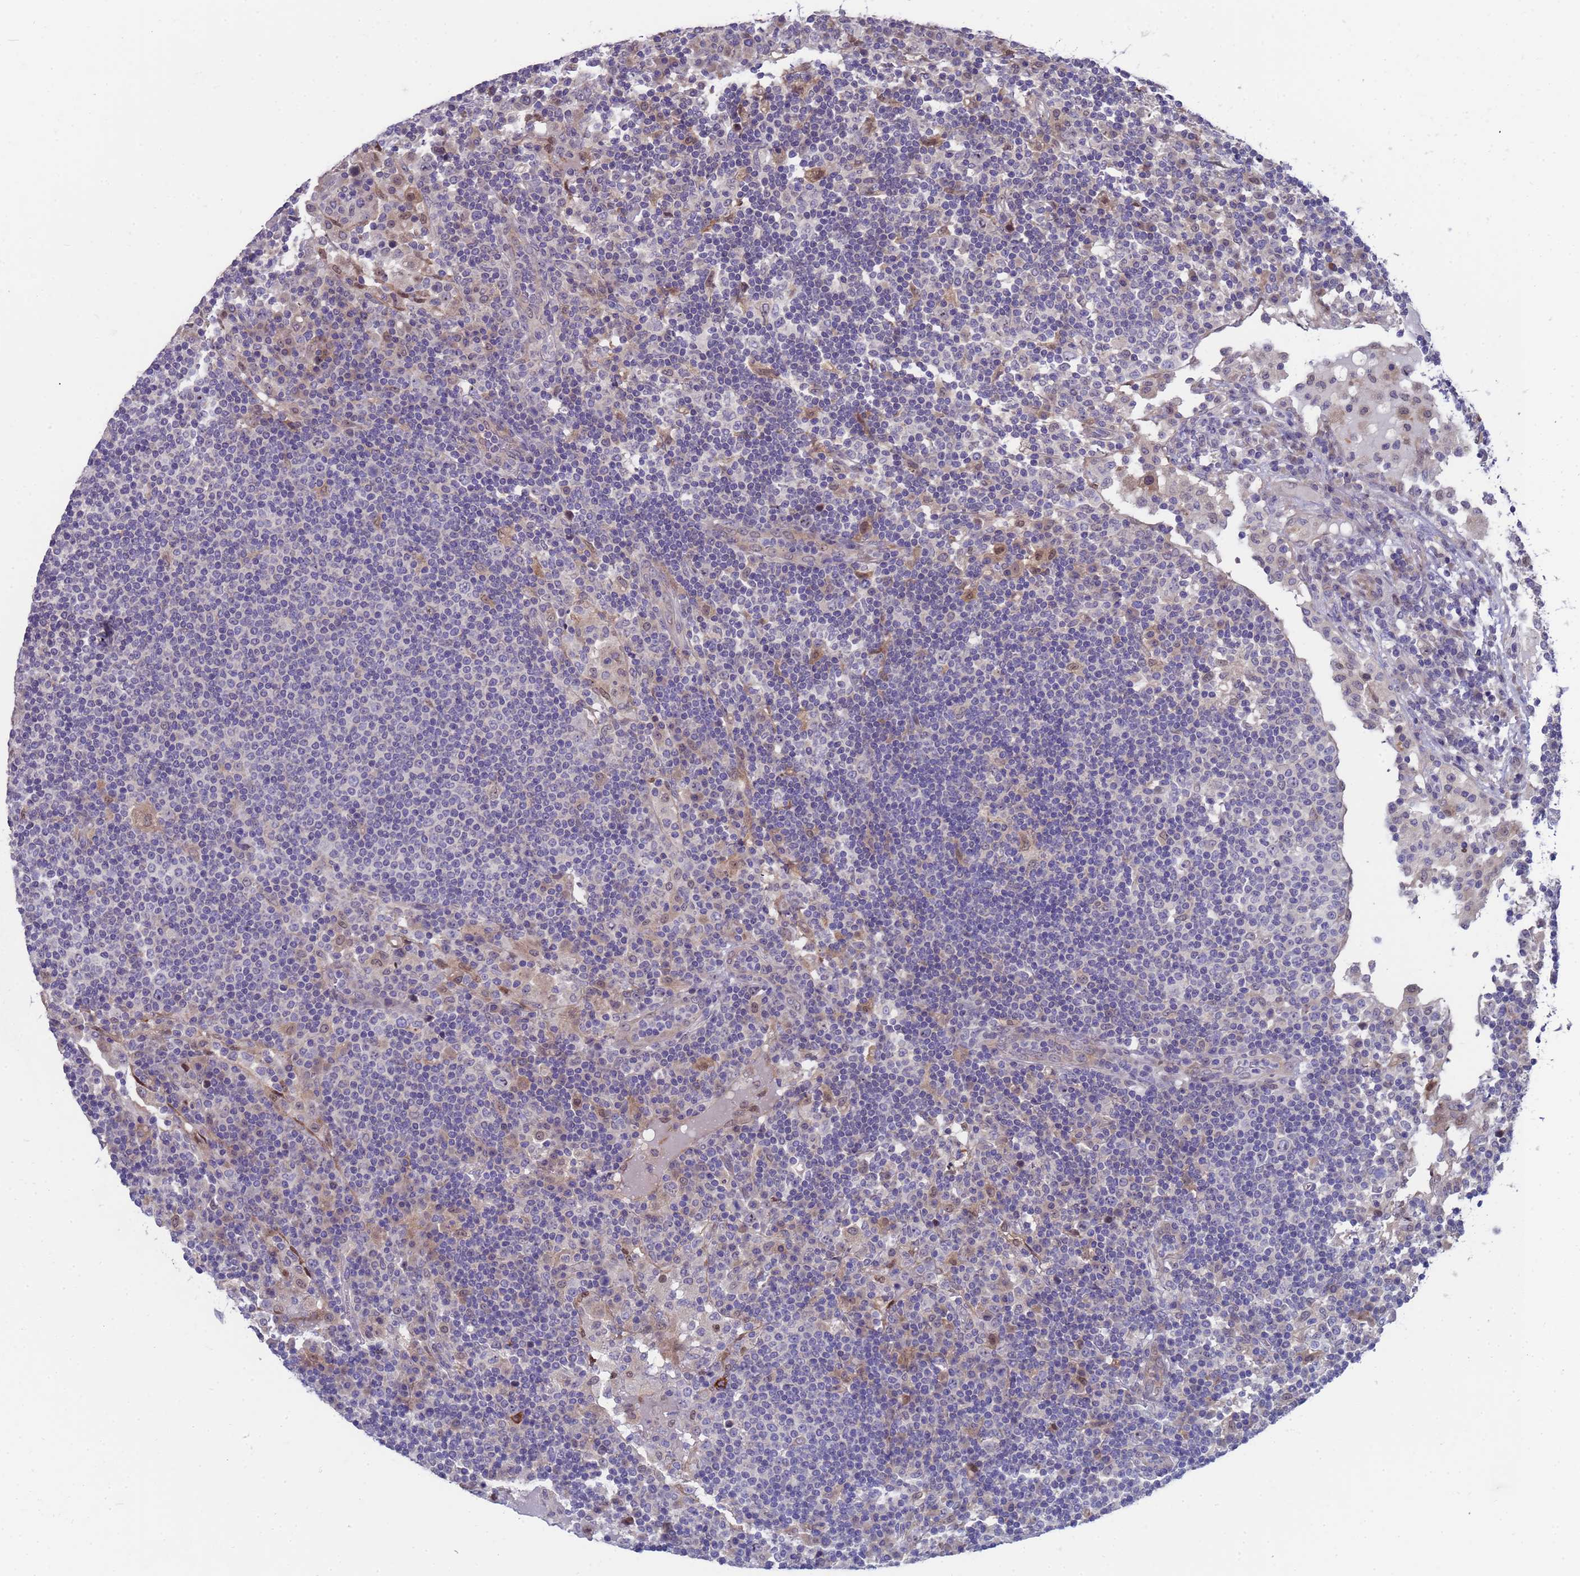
{"staining": {"intensity": "negative", "quantity": "none", "location": "none"}, "tissue": "lymph node", "cell_type": "Germinal center cells", "image_type": "normal", "snomed": [{"axis": "morphology", "description": "Normal tissue, NOS"}, {"axis": "topography", "description": "Lymph node"}], "caption": "Immunohistochemistry (IHC) of unremarkable human lymph node reveals no positivity in germinal center cells.", "gene": "ENOSF1", "patient": {"sex": "female", "age": 53}}